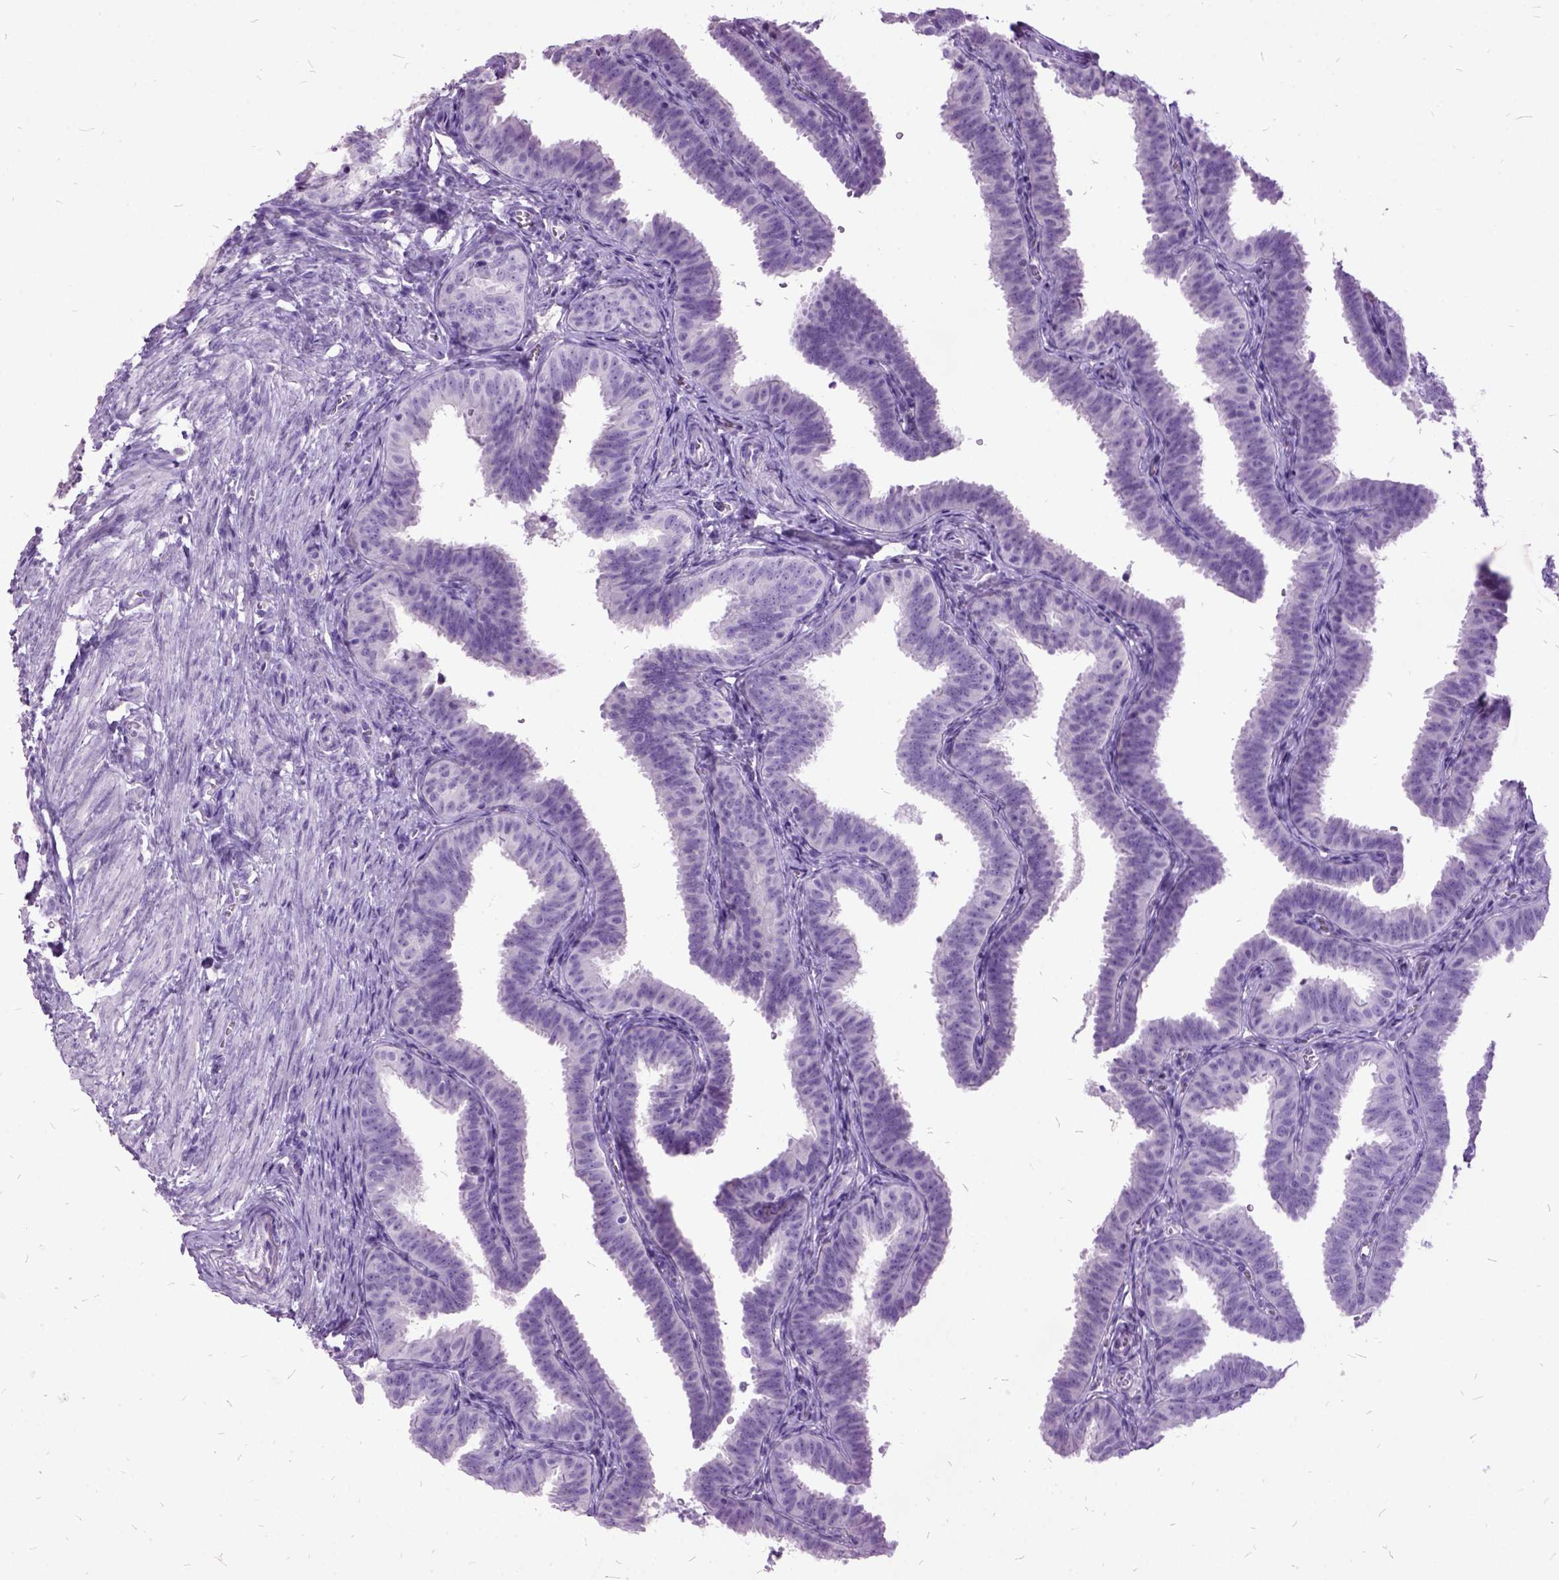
{"staining": {"intensity": "negative", "quantity": "none", "location": "none"}, "tissue": "fallopian tube", "cell_type": "Glandular cells", "image_type": "normal", "snomed": [{"axis": "morphology", "description": "Normal tissue, NOS"}, {"axis": "topography", "description": "Fallopian tube"}], "caption": "Immunohistochemical staining of benign human fallopian tube demonstrates no significant staining in glandular cells.", "gene": "MME", "patient": {"sex": "female", "age": 25}}